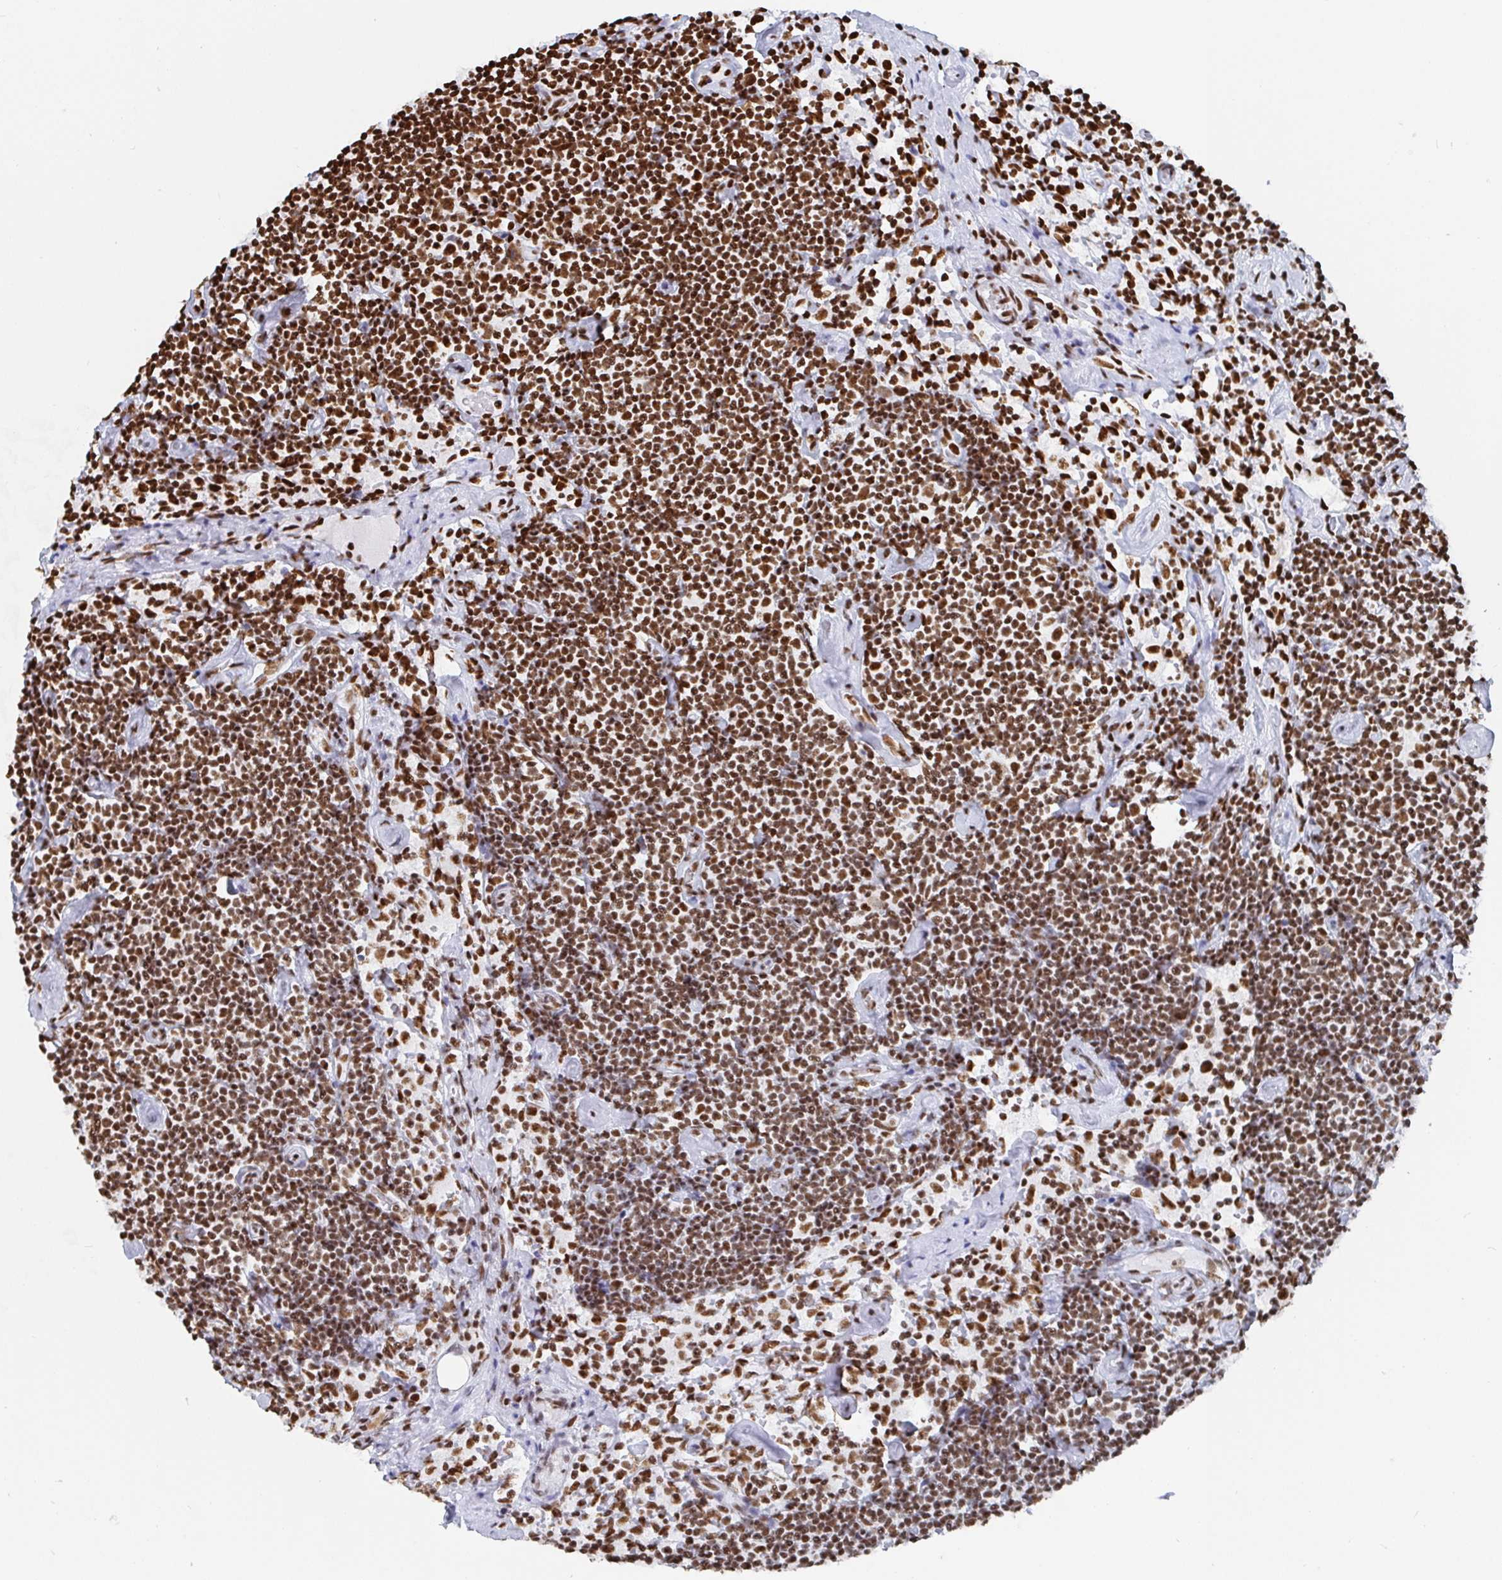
{"staining": {"intensity": "strong", "quantity": ">75%", "location": "nuclear"}, "tissue": "lymphoma", "cell_type": "Tumor cells", "image_type": "cancer", "snomed": [{"axis": "morphology", "description": "Malignant lymphoma, non-Hodgkin's type, Low grade"}, {"axis": "topography", "description": "Lymph node"}], "caption": "Lymphoma was stained to show a protein in brown. There is high levels of strong nuclear staining in approximately >75% of tumor cells. The staining was performed using DAB (3,3'-diaminobenzidine) to visualize the protein expression in brown, while the nuclei were stained in blue with hematoxylin (Magnification: 20x).", "gene": "EWSR1", "patient": {"sex": "male", "age": 81}}